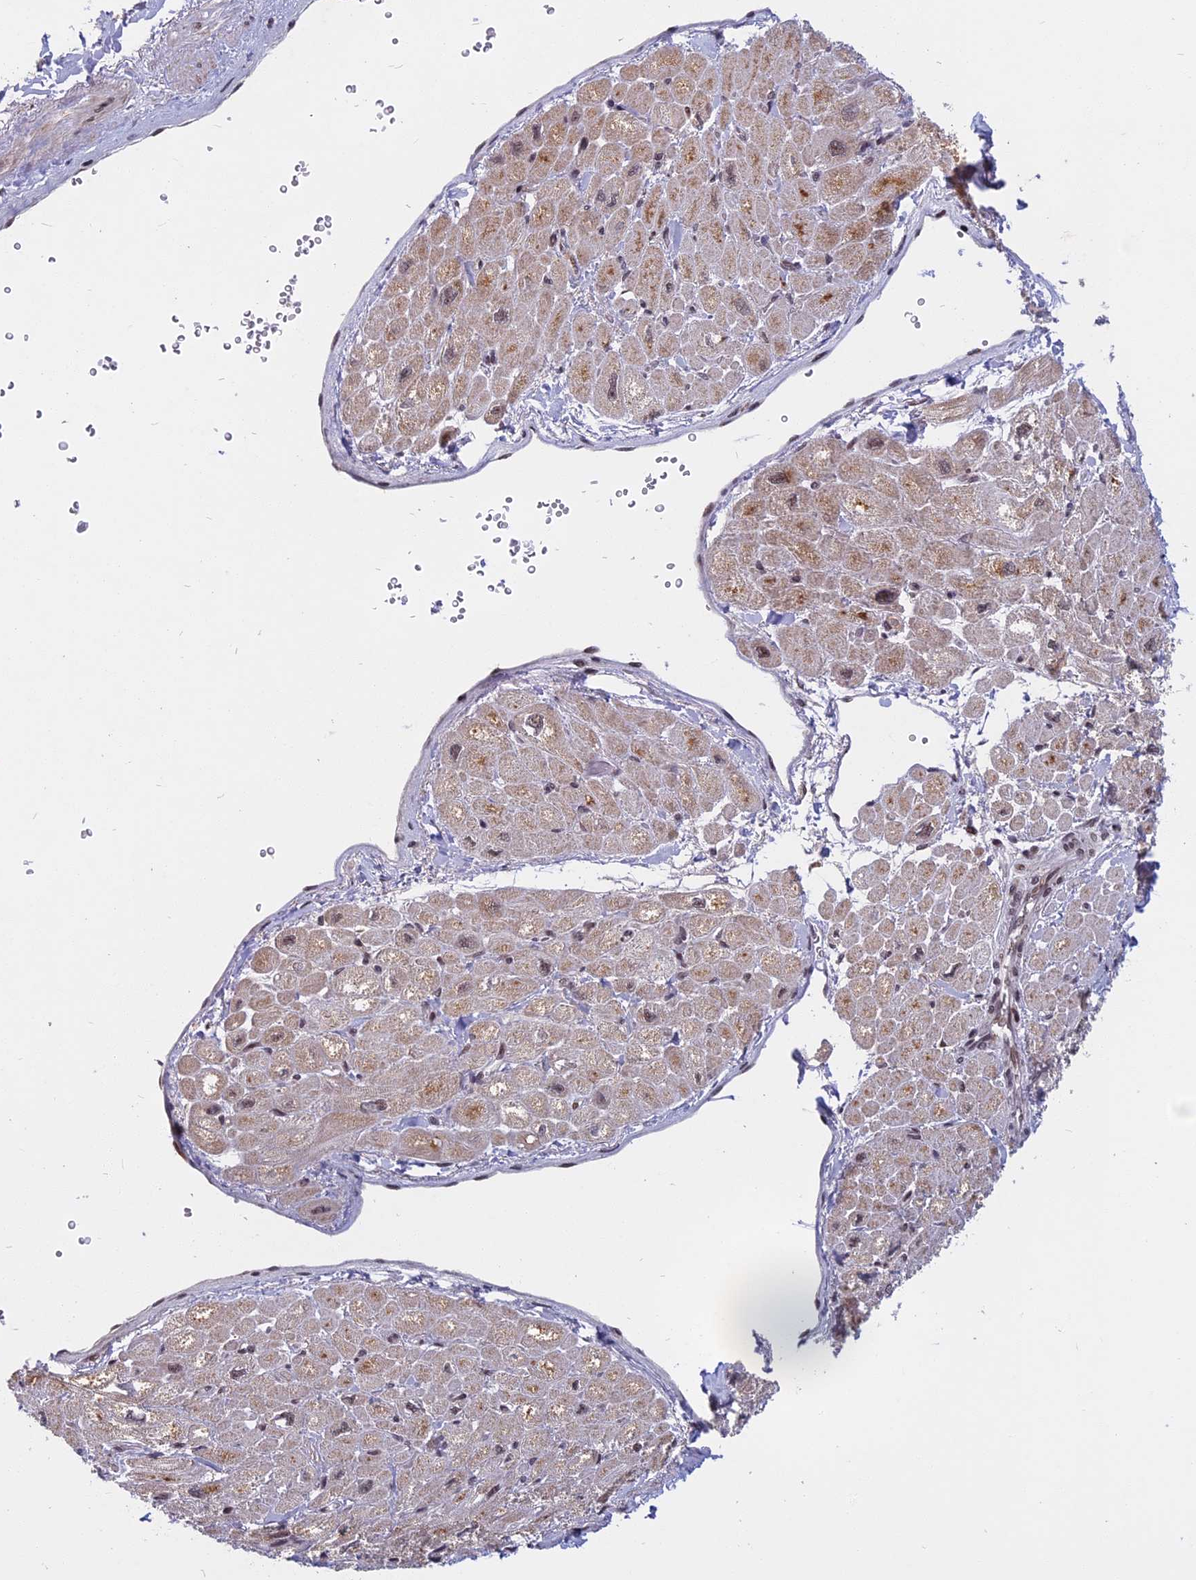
{"staining": {"intensity": "moderate", "quantity": "25%-75%", "location": "cytoplasmic/membranous"}, "tissue": "heart muscle", "cell_type": "Cardiomyocytes", "image_type": "normal", "snomed": [{"axis": "morphology", "description": "Normal tissue, NOS"}, {"axis": "topography", "description": "Heart"}], "caption": "Immunohistochemical staining of unremarkable heart muscle displays 25%-75% levels of moderate cytoplasmic/membranous protein staining in approximately 25%-75% of cardiomyocytes. (brown staining indicates protein expression, while blue staining denotes nuclei).", "gene": "CDC7", "patient": {"sex": "male", "age": 65}}